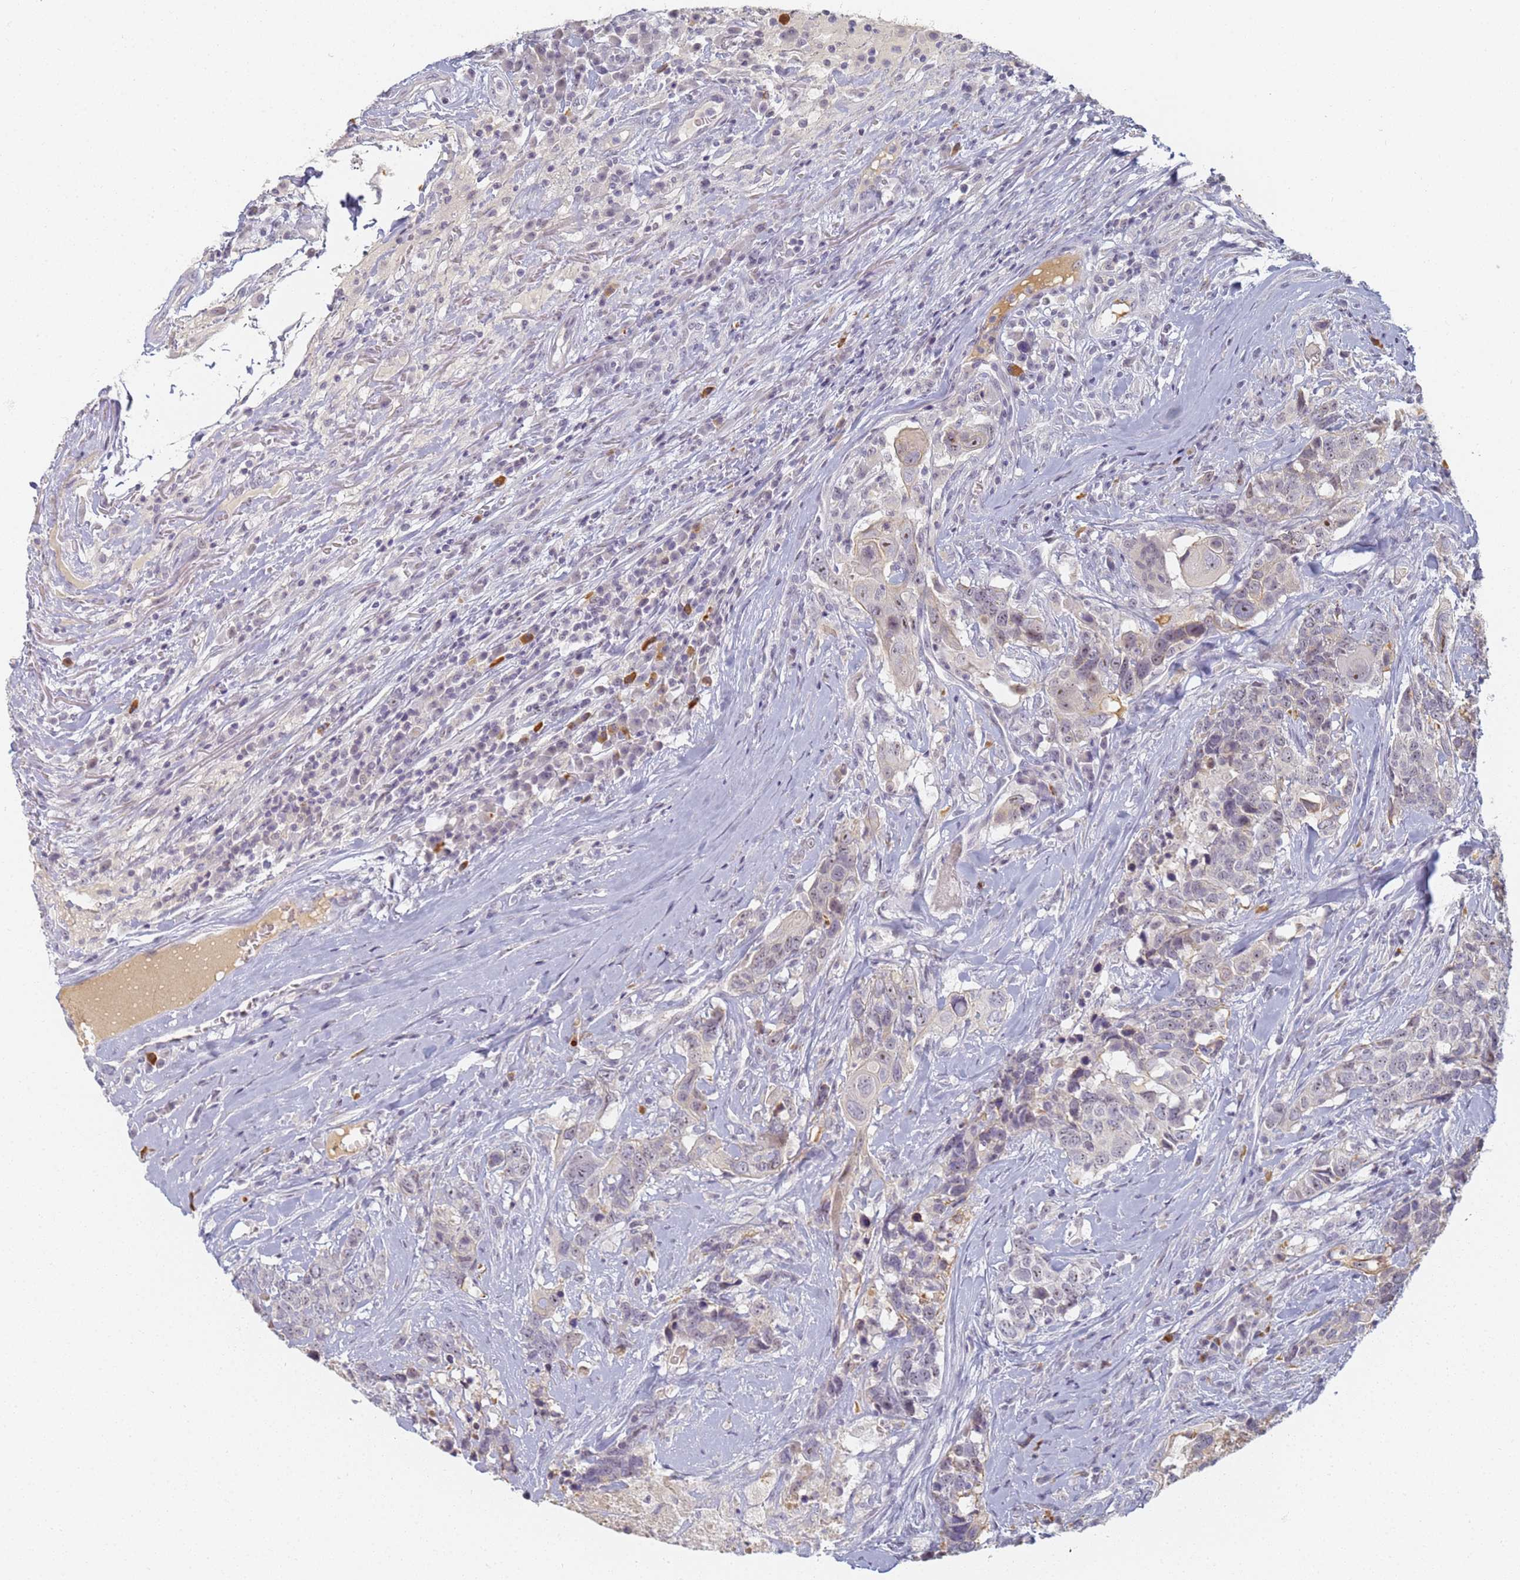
{"staining": {"intensity": "negative", "quantity": "none", "location": "none"}, "tissue": "head and neck cancer", "cell_type": "Tumor cells", "image_type": "cancer", "snomed": [{"axis": "morphology", "description": "Squamous cell carcinoma, NOS"}, {"axis": "topography", "description": "Head-Neck"}], "caption": "Head and neck cancer was stained to show a protein in brown. There is no significant staining in tumor cells.", "gene": "SLC38A9", "patient": {"sex": "male", "age": 66}}